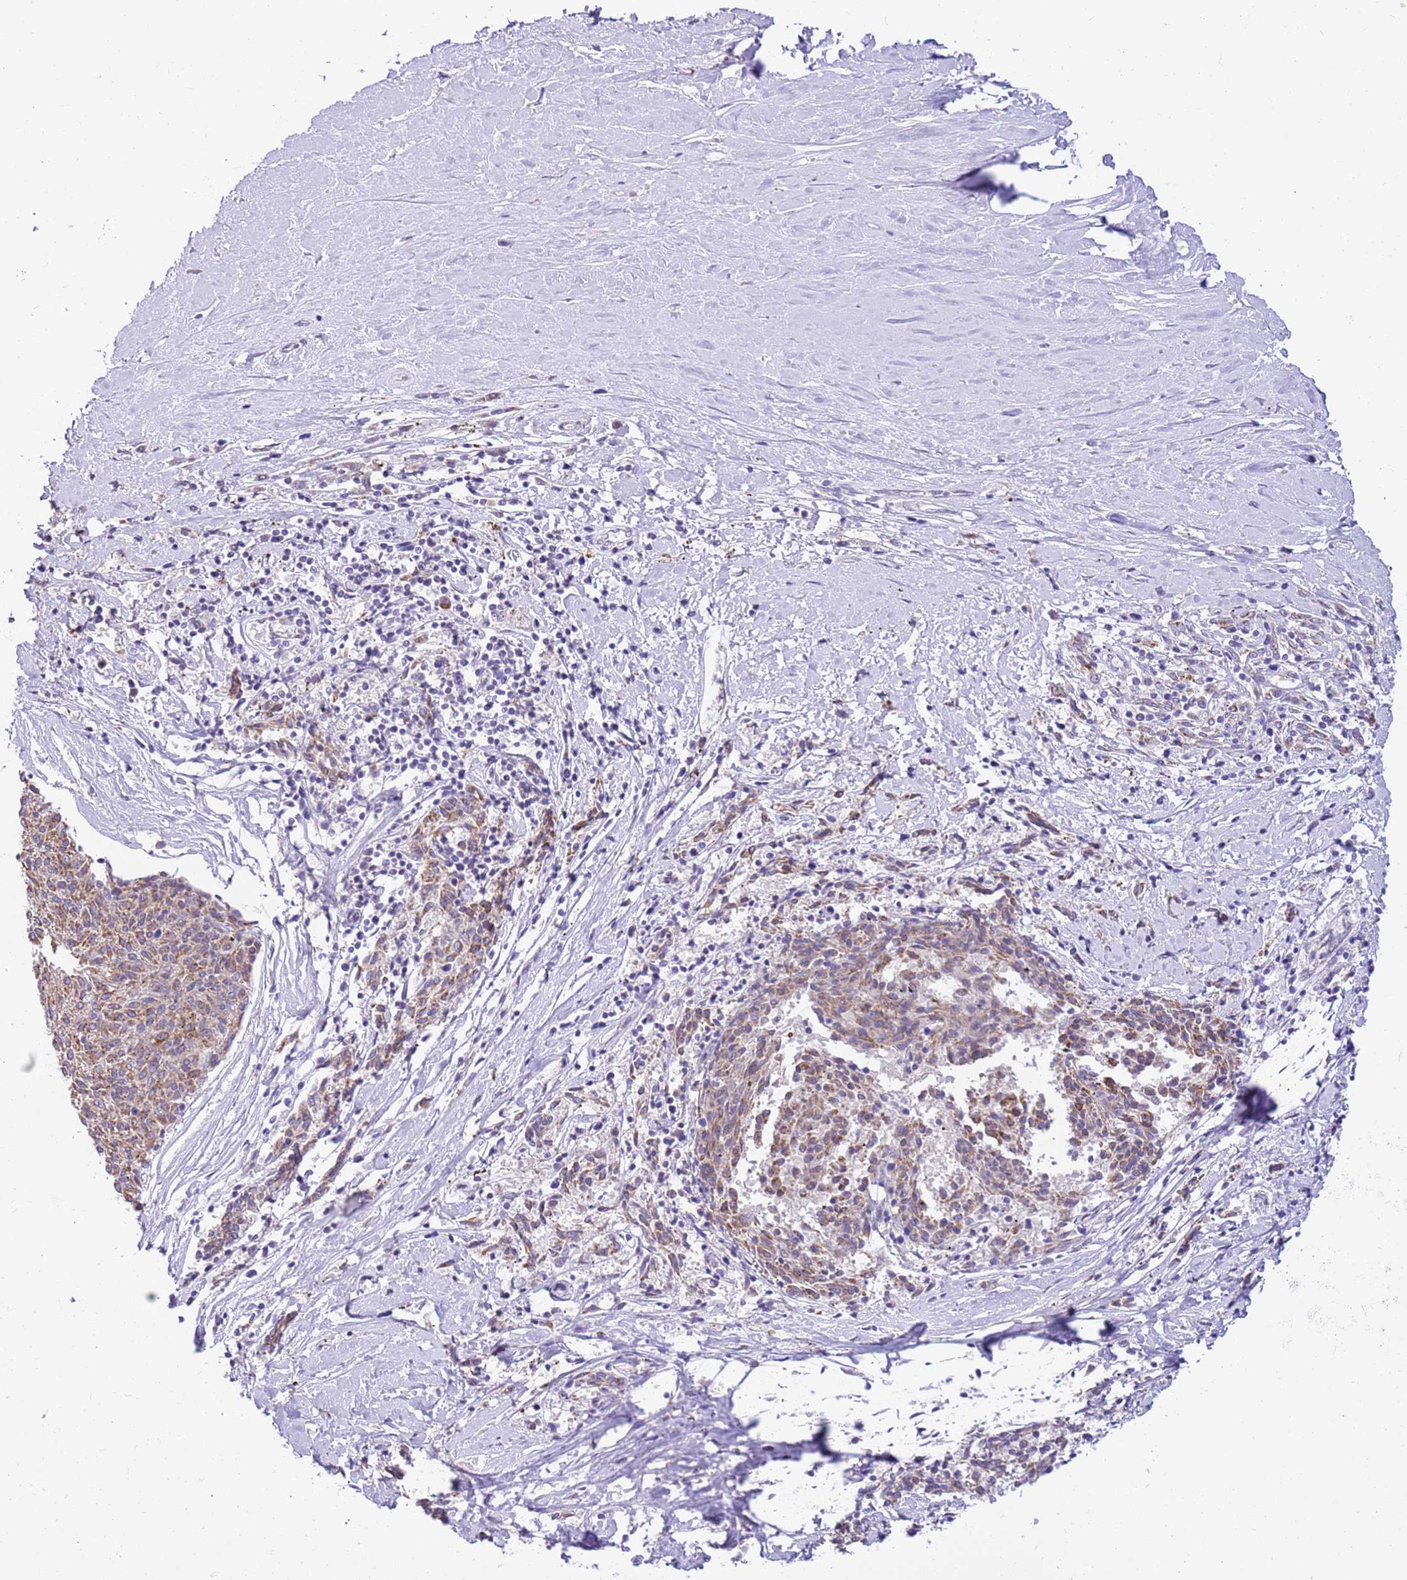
{"staining": {"intensity": "weak", "quantity": ">75%", "location": "cytoplasmic/membranous"}, "tissue": "melanoma", "cell_type": "Tumor cells", "image_type": "cancer", "snomed": [{"axis": "morphology", "description": "Malignant melanoma, NOS"}, {"axis": "topography", "description": "Skin"}], "caption": "Tumor cells demonstrate low levels of weak cytoplasmic/membranous expression in about >75% of cells in melanoma.", "gene": "COX17", "patient": {"sex": "female", "age": 72}}